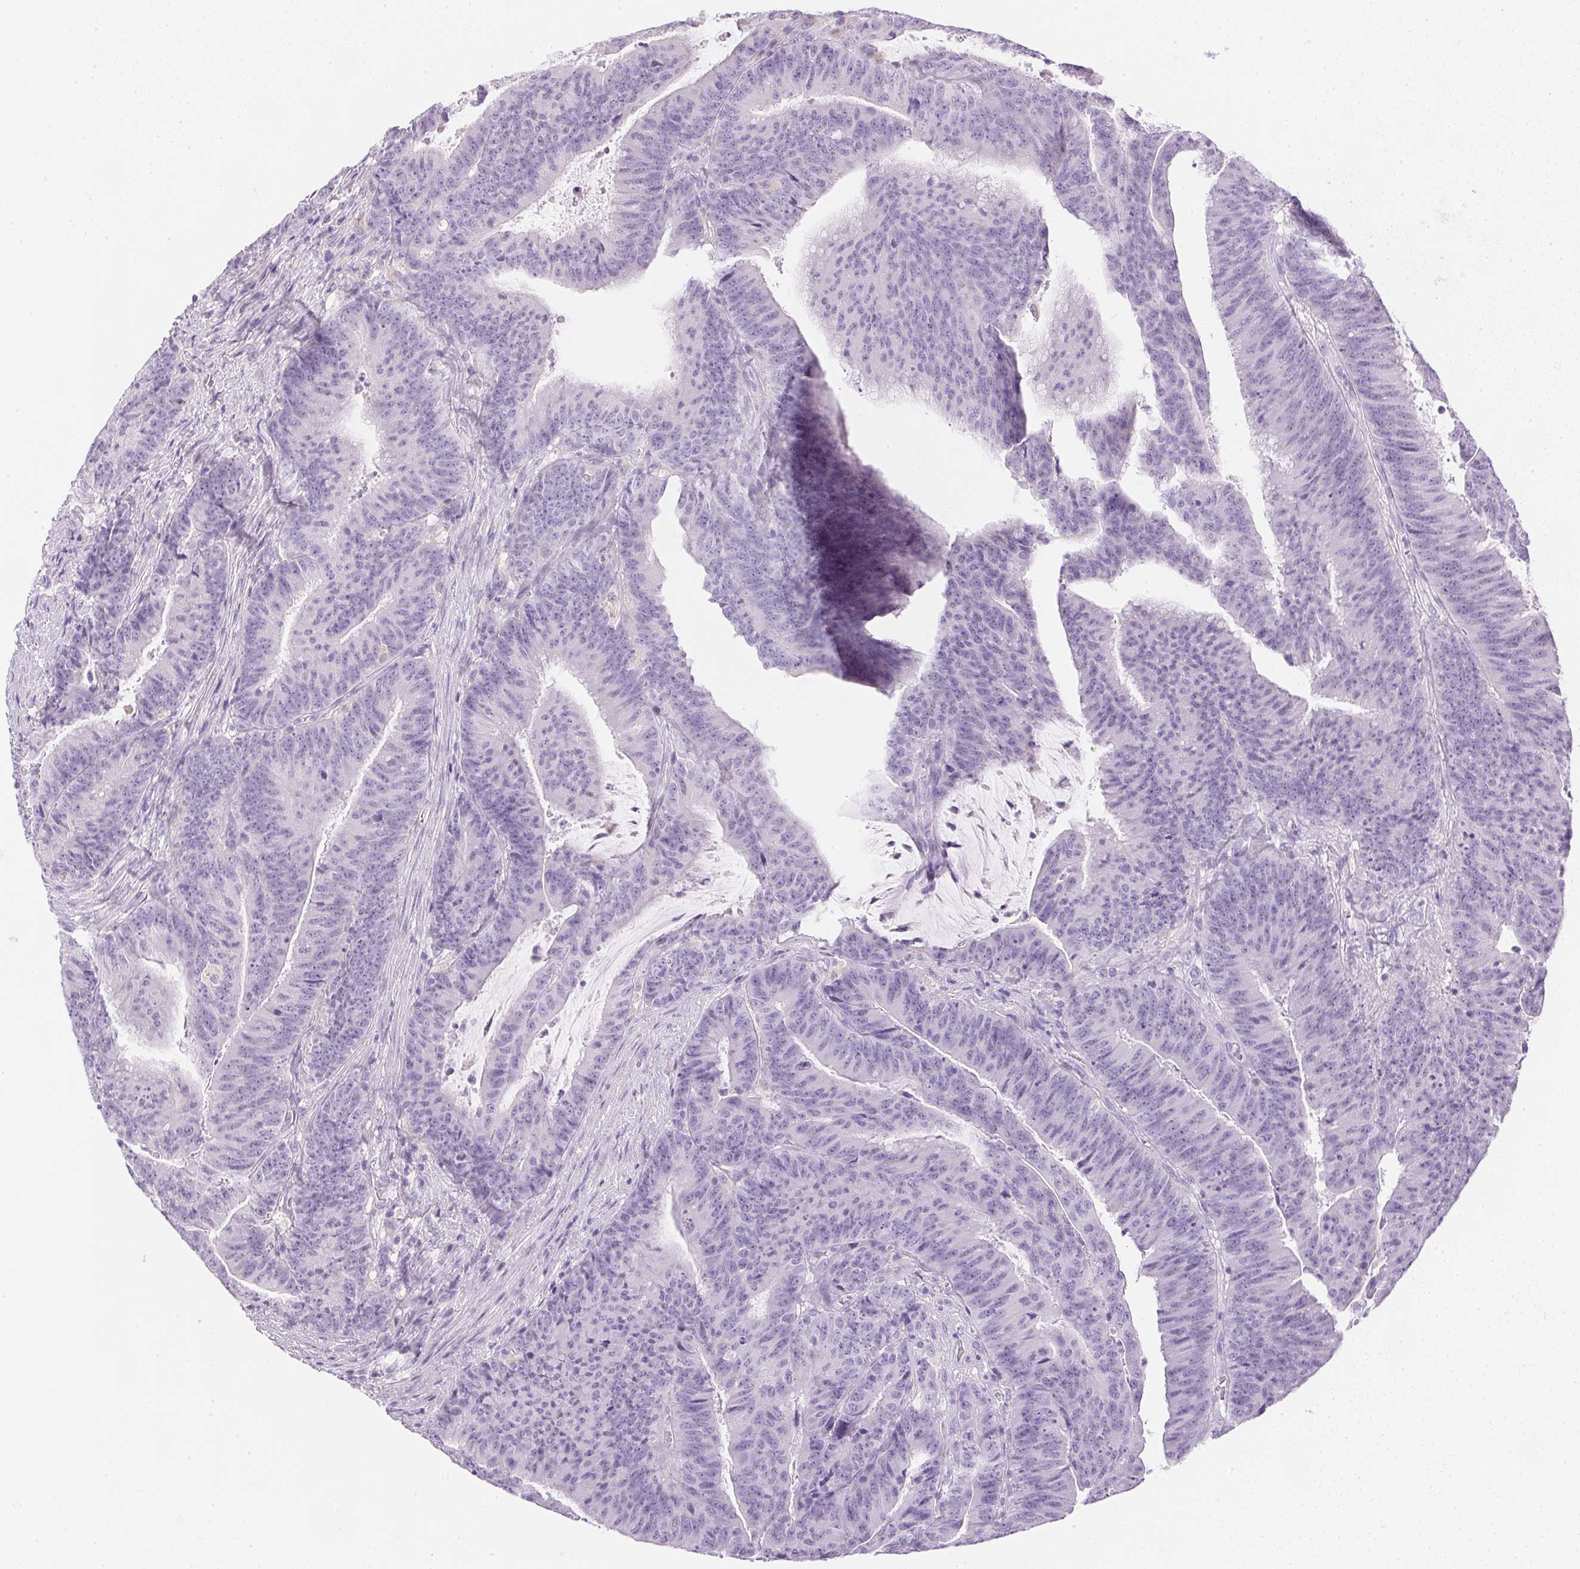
{"staining": {"intensity": "negative", "quantity": "none", "location": "none"}, "tissue": "colorectal cancer", "cell_type": "Tumor cells", "image_type": "cancer", "snomed": [{"axis": "morphology", "description": "Adenocarcinoma, NOS"}, {"axis": "topography", "description": "Colon"}], "caption": "This is an immunohistochemistry (IHC) image of human colorectal adenocarcinoma. There is no expression in tumor cells.", "gene": "ATP6V1G3", "patient": {"sex": "female", "age": 78}}